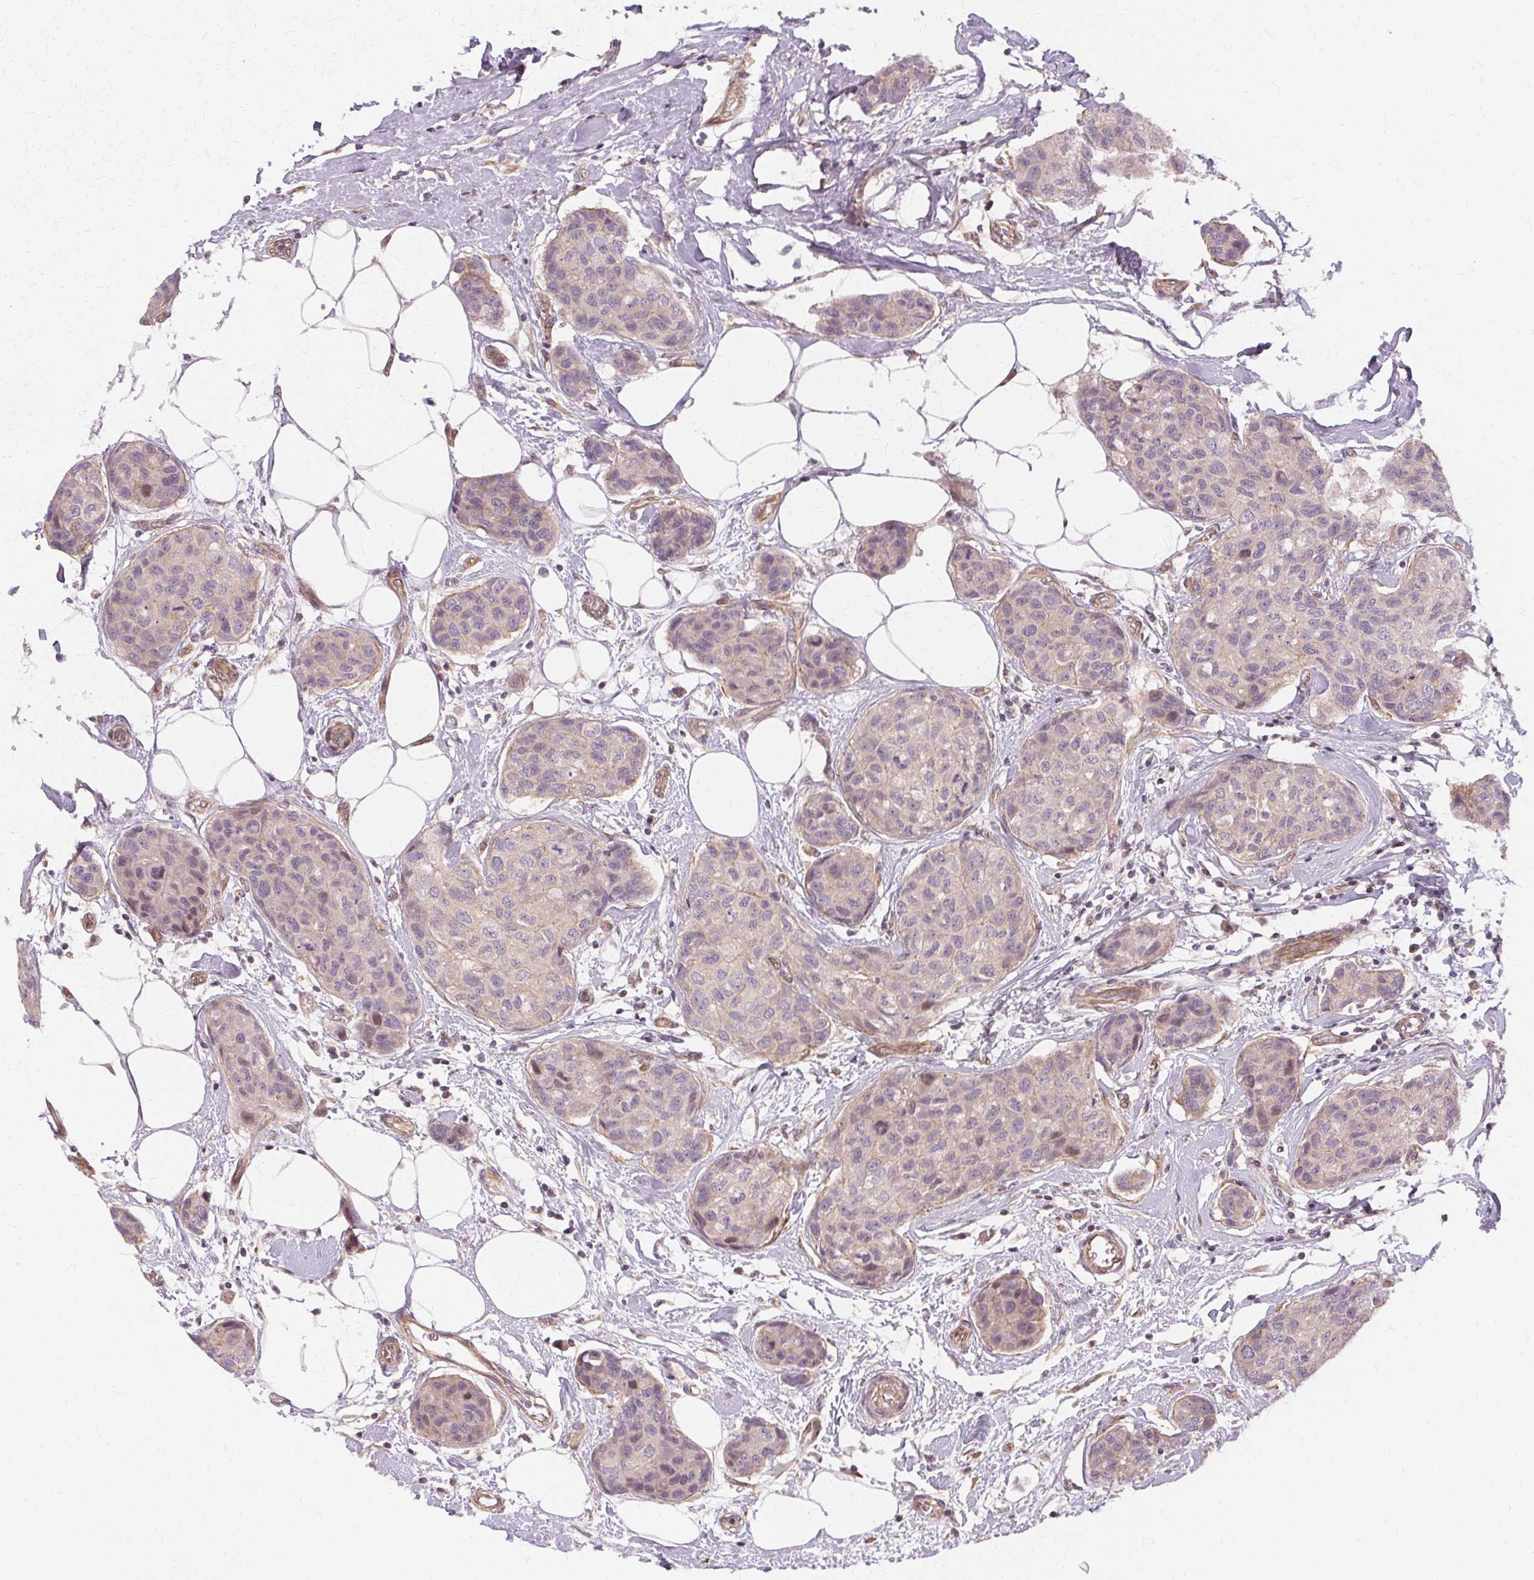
{"staining": {"intensity": "negative", "quantity": "none", "location": "none"}, "tissue": "breast cancer", "cell_type": "Tumor cells", "image_type": "cancer", "snomed": [{"axis": "morphology", "description": "Duct carcinoma"}, {"axis": "topography", "description": "Breast"}], "caption": "Immunohistochemistry (IHC) photomicrograph of neoplastic tissue: human breast cancer stained with DAB (3,3'-diaminobenzidine) exhibits no significant protein positivity in tumor cells.", "gene": "USP8", "patient": {"sex": "female", "age": 80}}